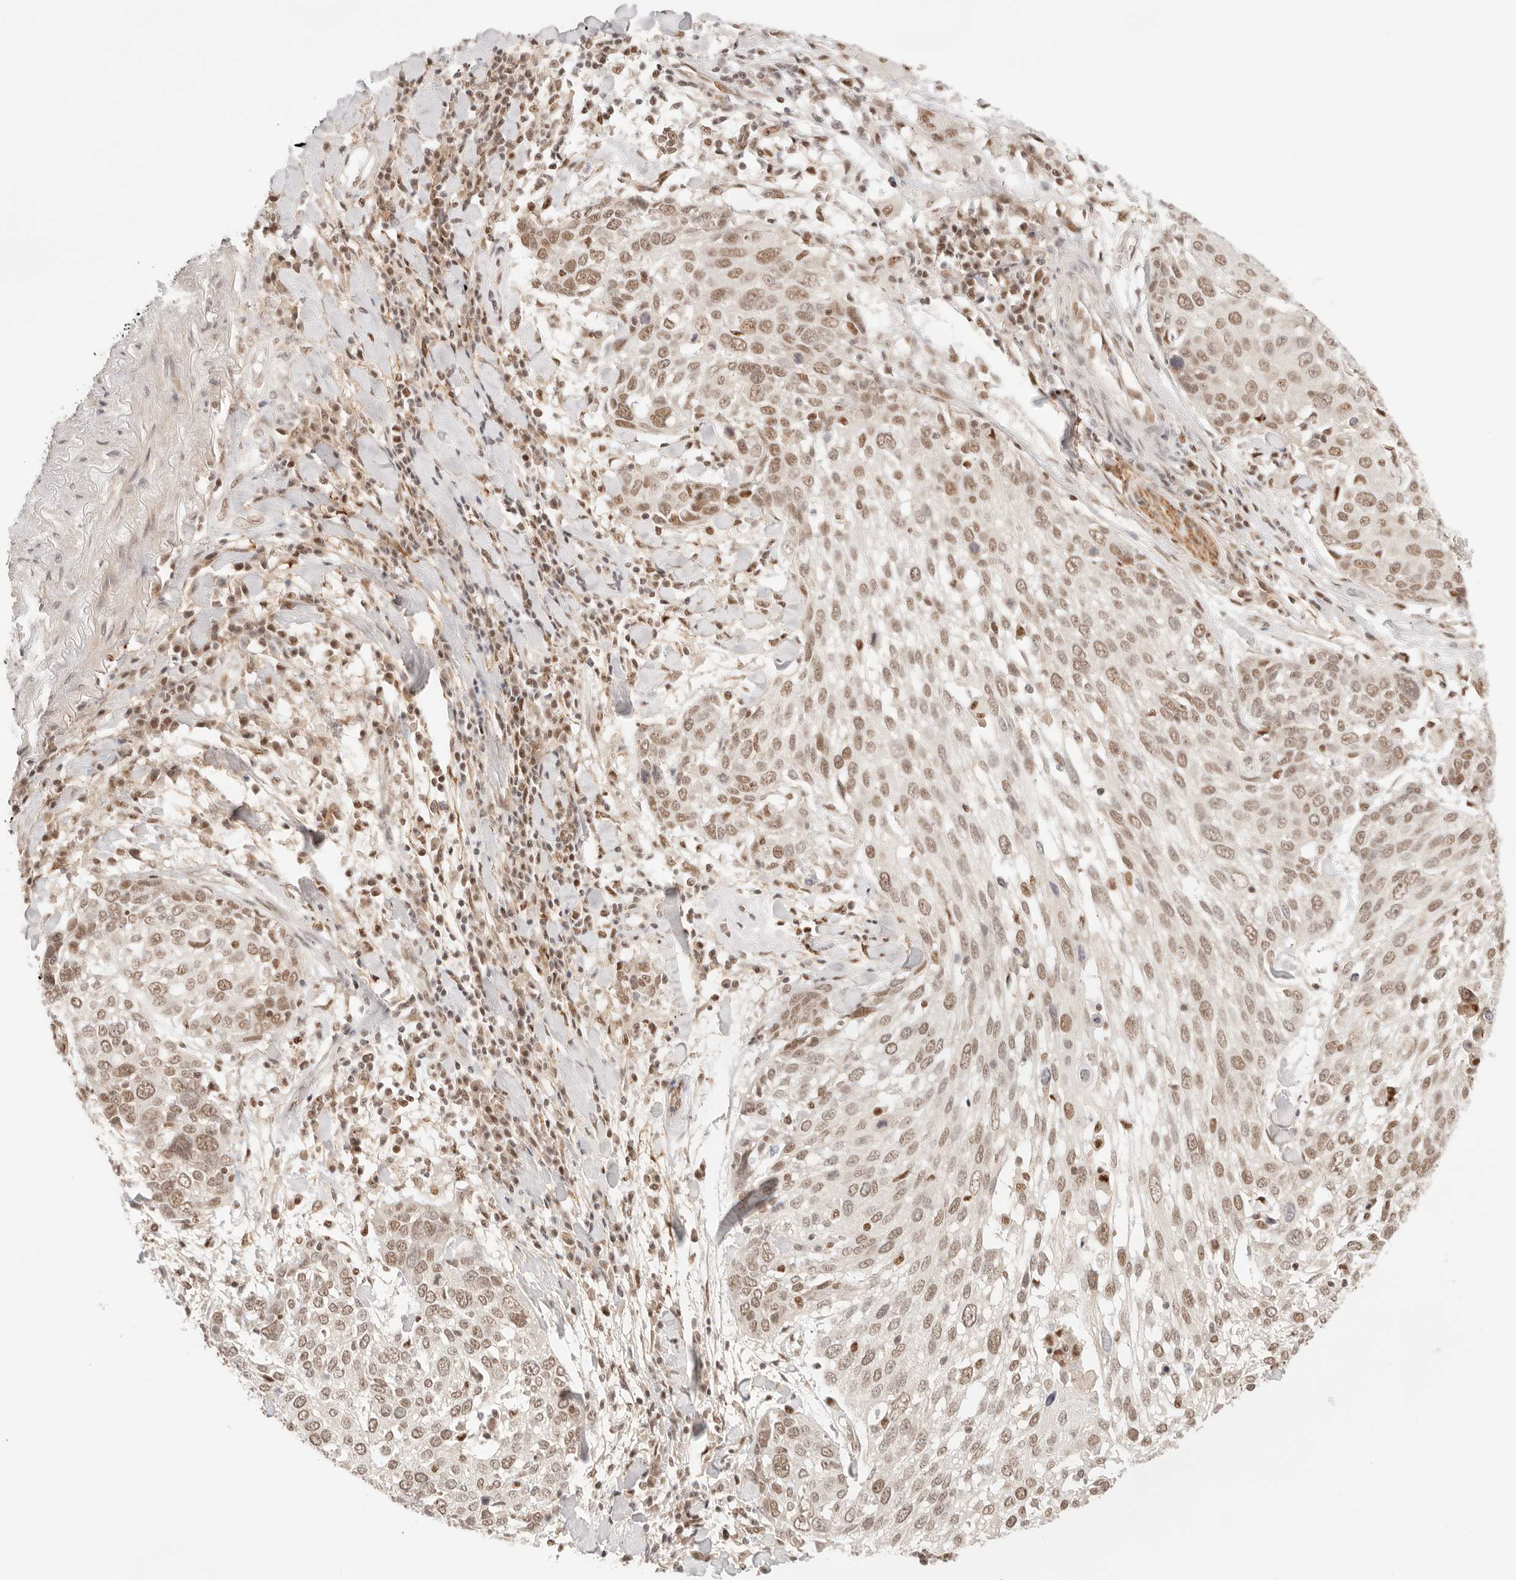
{"staining": {"intensity": "moderate", "quantity": ">75%", "location": "nuclear"}, "tissue": "lung cancer", "cell_type": "Tumor cells", "image_type": "cancer", "snomed": [{"axis": "morphology", "description": "Squamous cell carcinoma, NOS"}, {"axis": "topography", "description": "Lung"}], "caption": "Tumor cells exhibit moderate nuclear expression in about >75% of cells in lung cancer. The protein is stained brown, and the nuclei are stained in blue (DAB IHC with brightfield microscopy, high magnification).", "gene": "GTF2E2", "patient": {"sex": "male", "age": 65}}